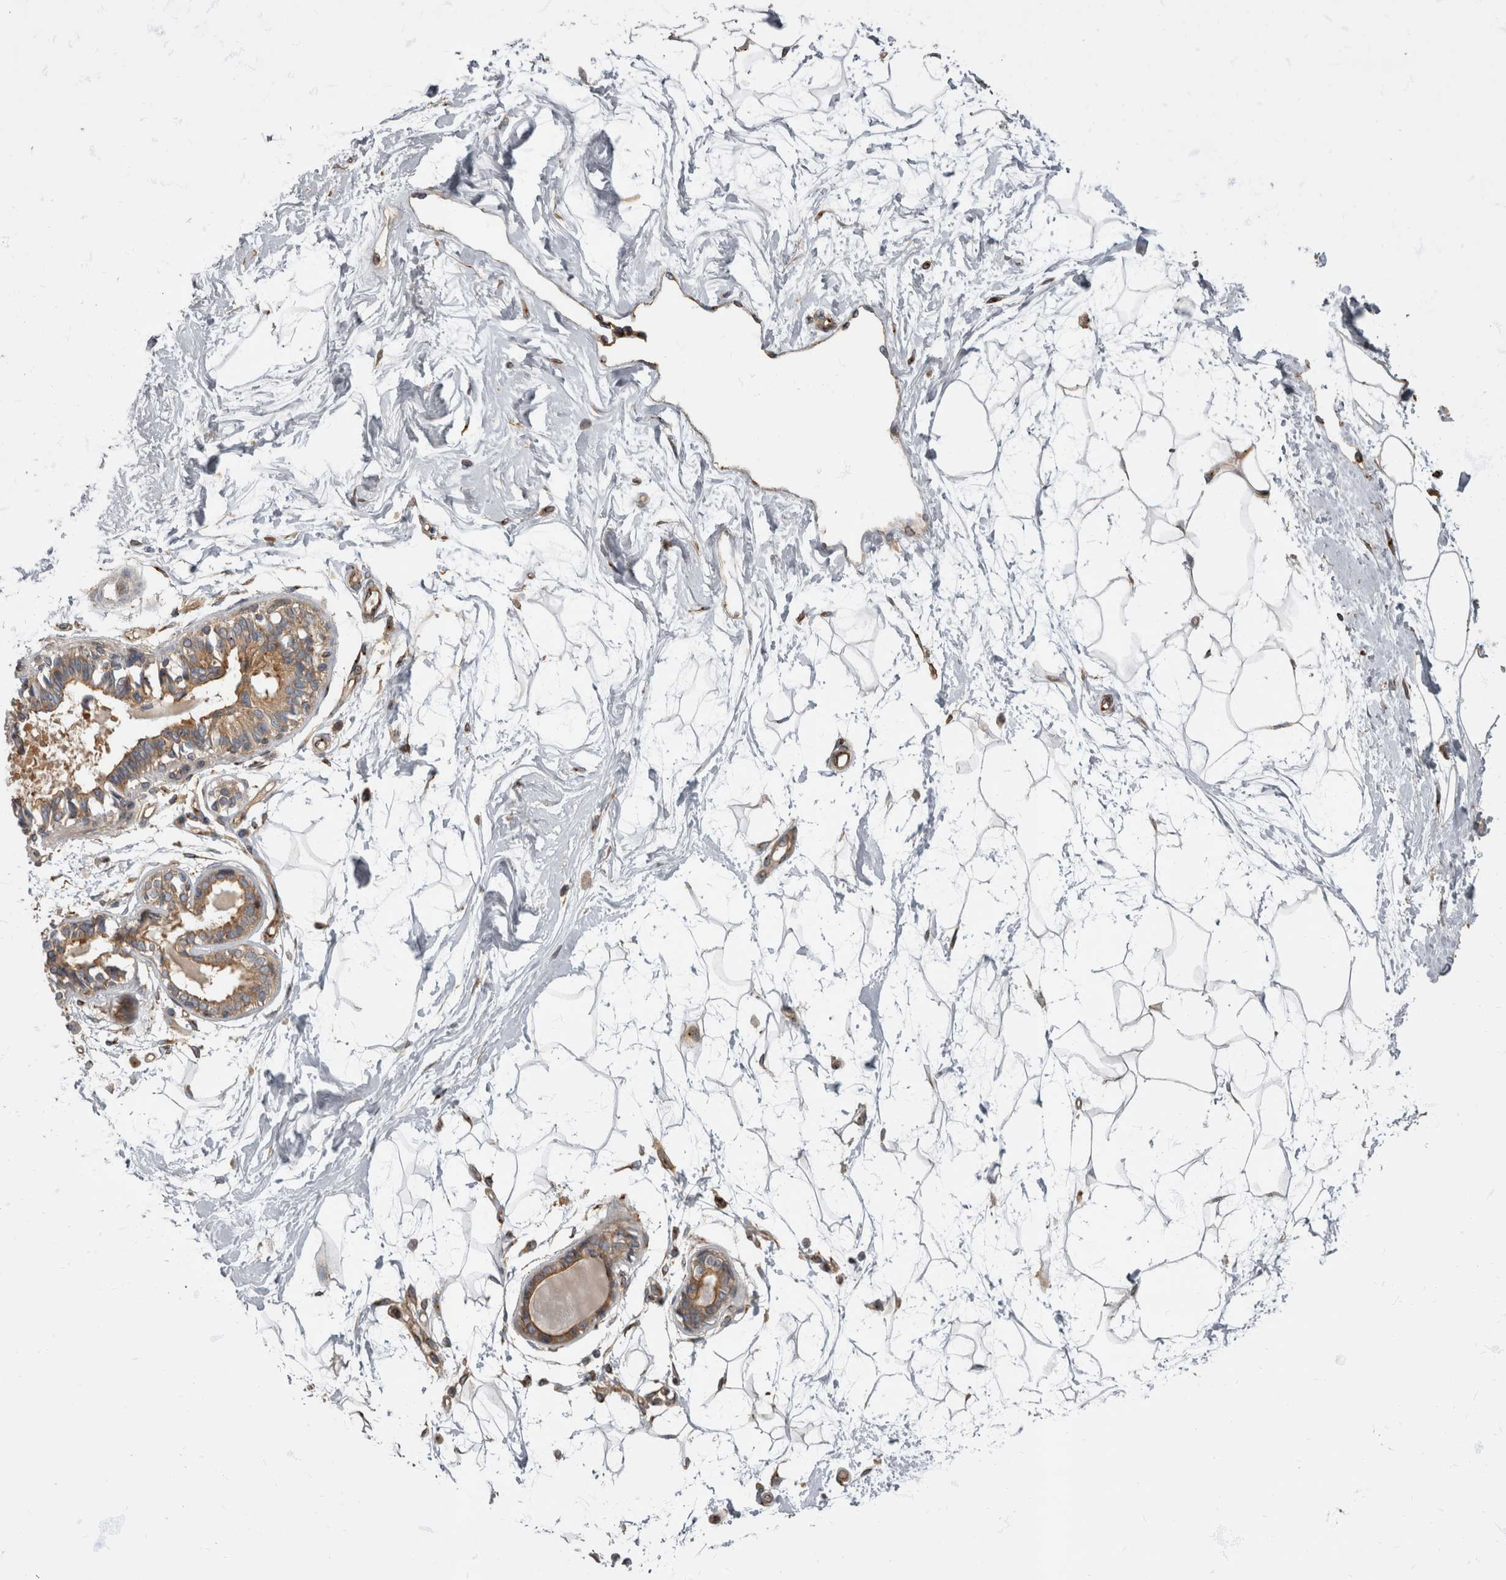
{"staining": {"intensity": "negative", "quantity": "none", "location": "none"}, "tissue": "breast", "cell_type": "Adipocytes", "image_type": "normal", "snomed": [{"axis": "morphology", "description": "Normal tissue, NOS"}, {"axis": "topography", "description": "Breast"}], "caption": "DAB (3,3'-diaminobenzidine) immunohistochemical staining of normal human breast shows no significant staining in adipocytes.", "gene": "HOOK3", "patient": {"sex": "female", "age": 45}}